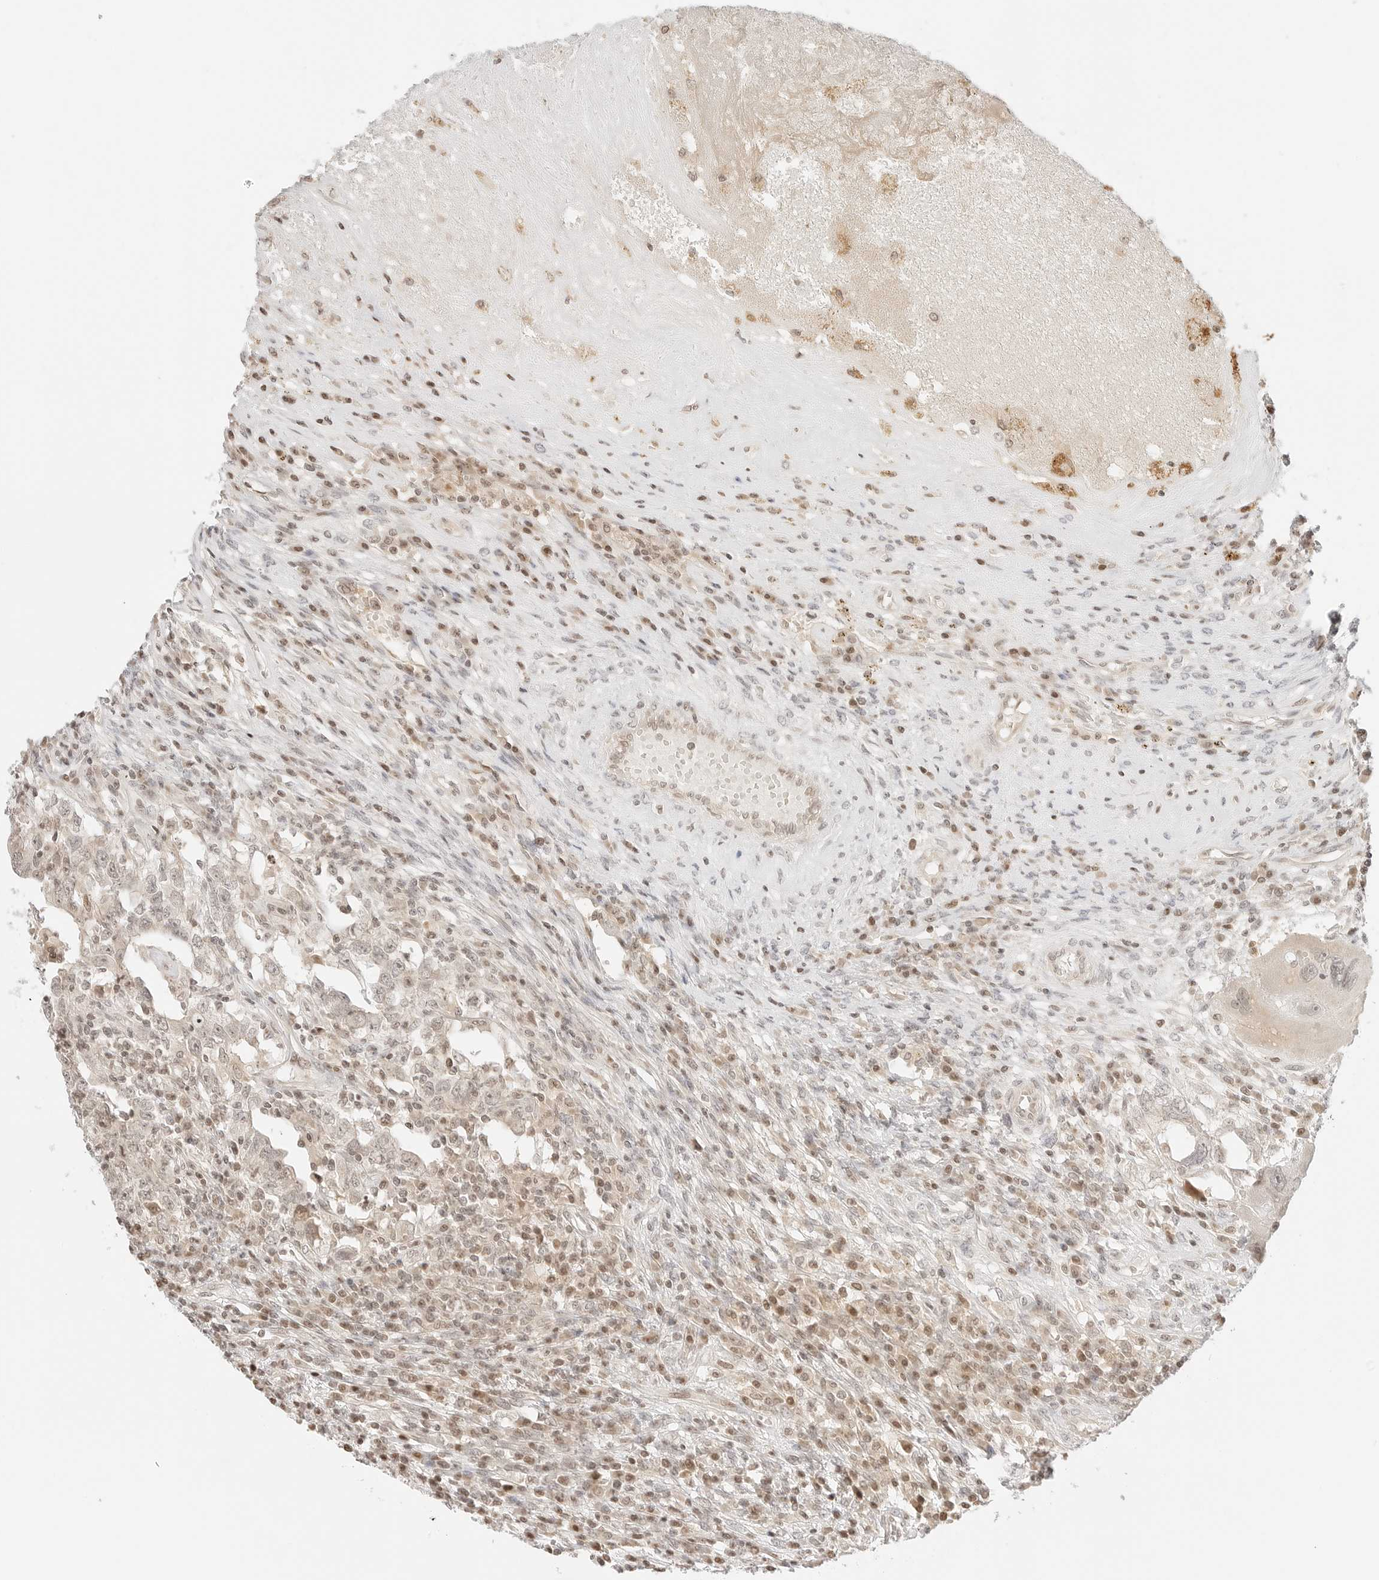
{"staining": {"intensity": "weak", "quantity": ">75%", "location": "cytoplasmic/membranous,nuclear"}, "tissue": "testis cancer", "cell_type": "Tumor cells", "image_type": "cancer", "snomed": [{"axis": "morphology", "description": "Carcinoma, Embryonal, NOS"}, {"axis": "topography", "description": "Testis"}], "caption": "IHC image of testis cancer stained for a protein (brown), which shows low levels of weak cytoplasmic/membranous and nuclear positivity in about >75% of tumor cells.", "gene": "RPS6KL1", "patient": {"sex": "male", "age": 26}}